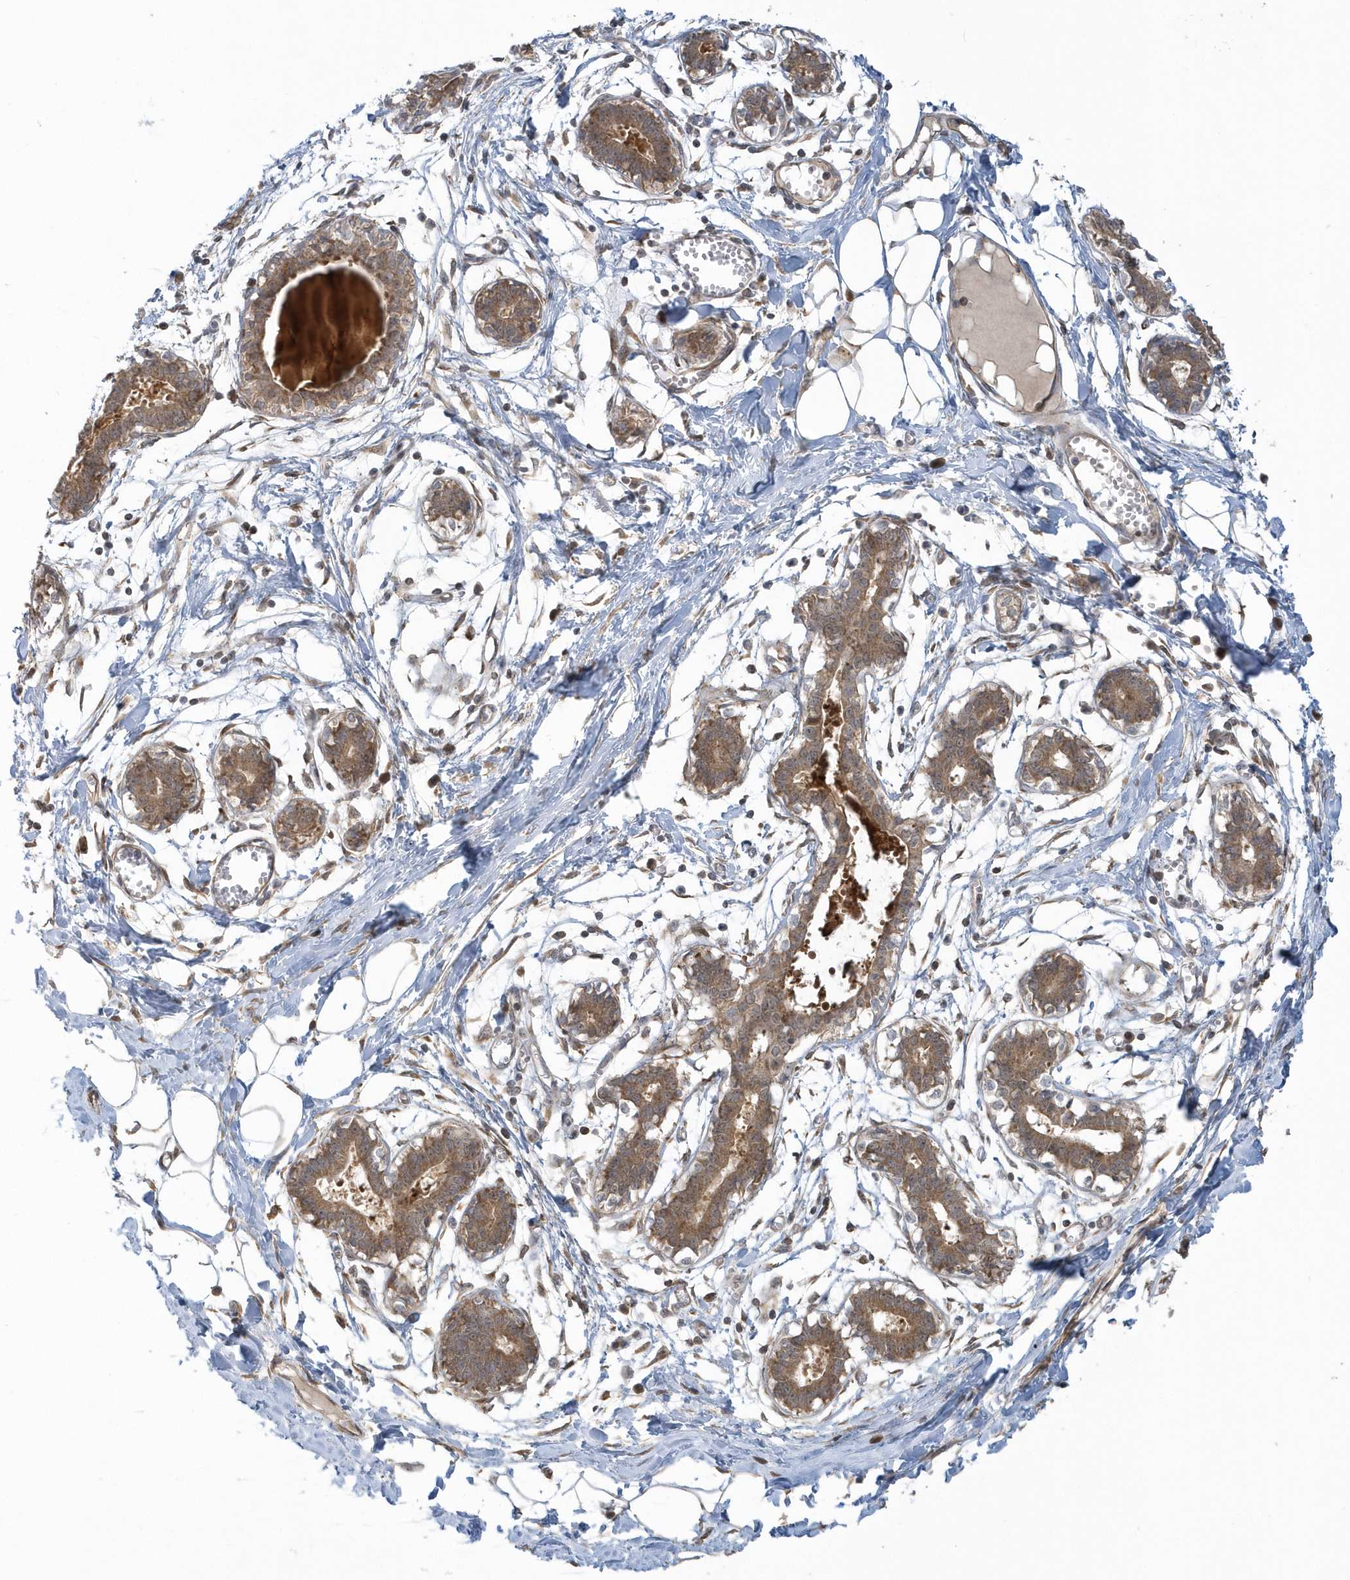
{"staining": {"intensity": "moderate", "quantity": ">75%", "location": "cytoplasmic/membranous"}, "tissue": "breast", "cell_type": "Adipocytes", "image_type": "normal", "snomed": [{"axis": "morphology", "description": "Normal tissue, NOS"}, {"axis": "topography", "description": "Breast"}], "caption": "Immunohistochemical staining of normal human breast exhibits medium levels of moderate cytoplasmic/membranous expression in about >75% of adipocytes.", "gene": "THG1L", "patient": {"sex": "female", "age": 27}}